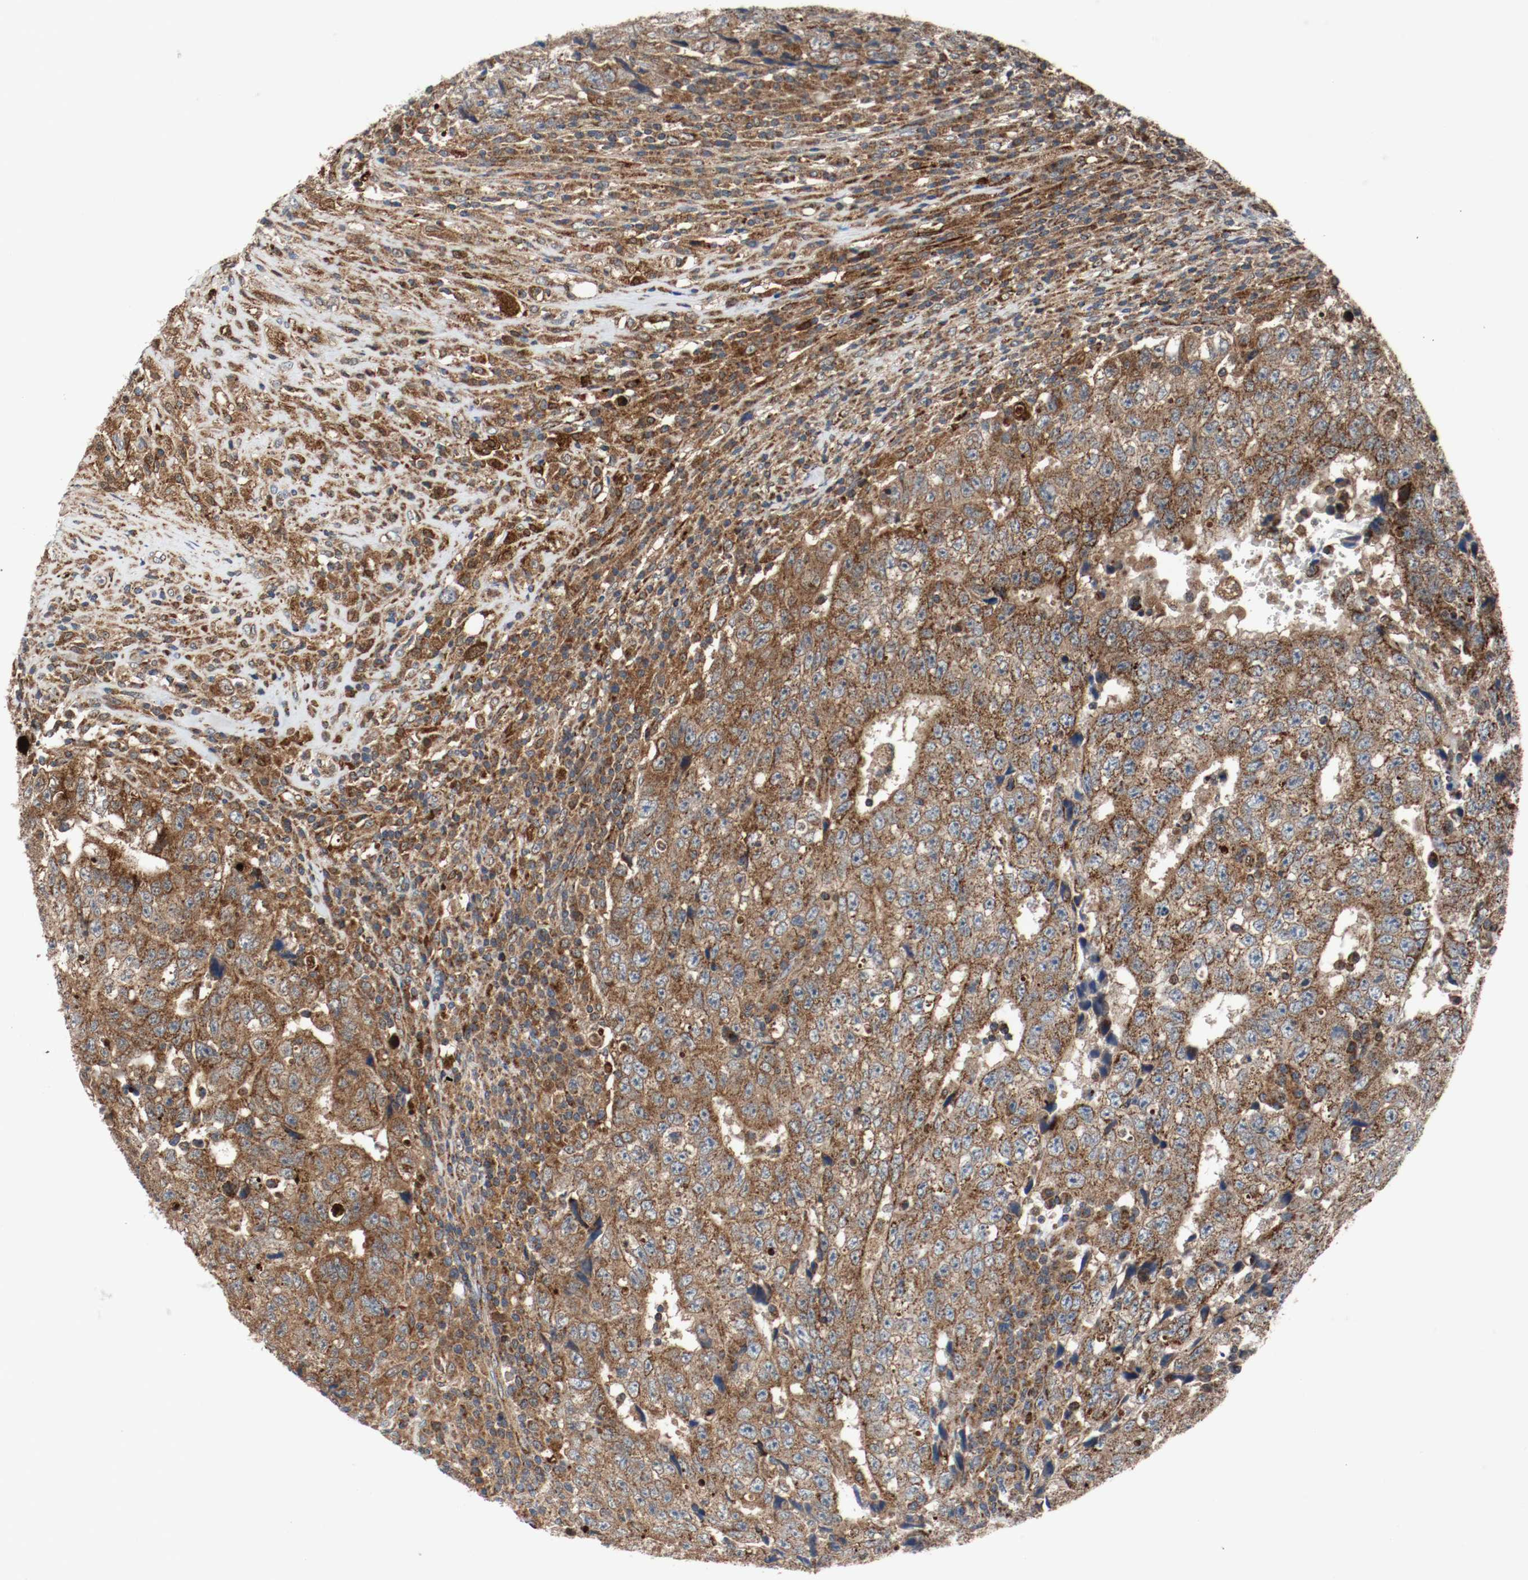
{"staining": {"intensity": "strong", "quantity": ">75%", "location": "cytoplasmic/membranous"}, "tissue": "testis cancer", "cell_type": "Tumor cells", "image_type": "cancer", "snomed": [{"axis": "morphology", "description": "Necrosis, NOS"}, {"axis": "morphology", "description": "Carcinoma, Embryonal, NOS"}, {"axis": "topography", "description": "Testis"}], "caption": "Protein analysis of embryonal carcinoma (testis) tissue displays strong cytoplasmic/membranous staining in approximately >75% of tumor cells.", "gene": "TXNRD1", "patient": {"sex": "male", "age": 19}}